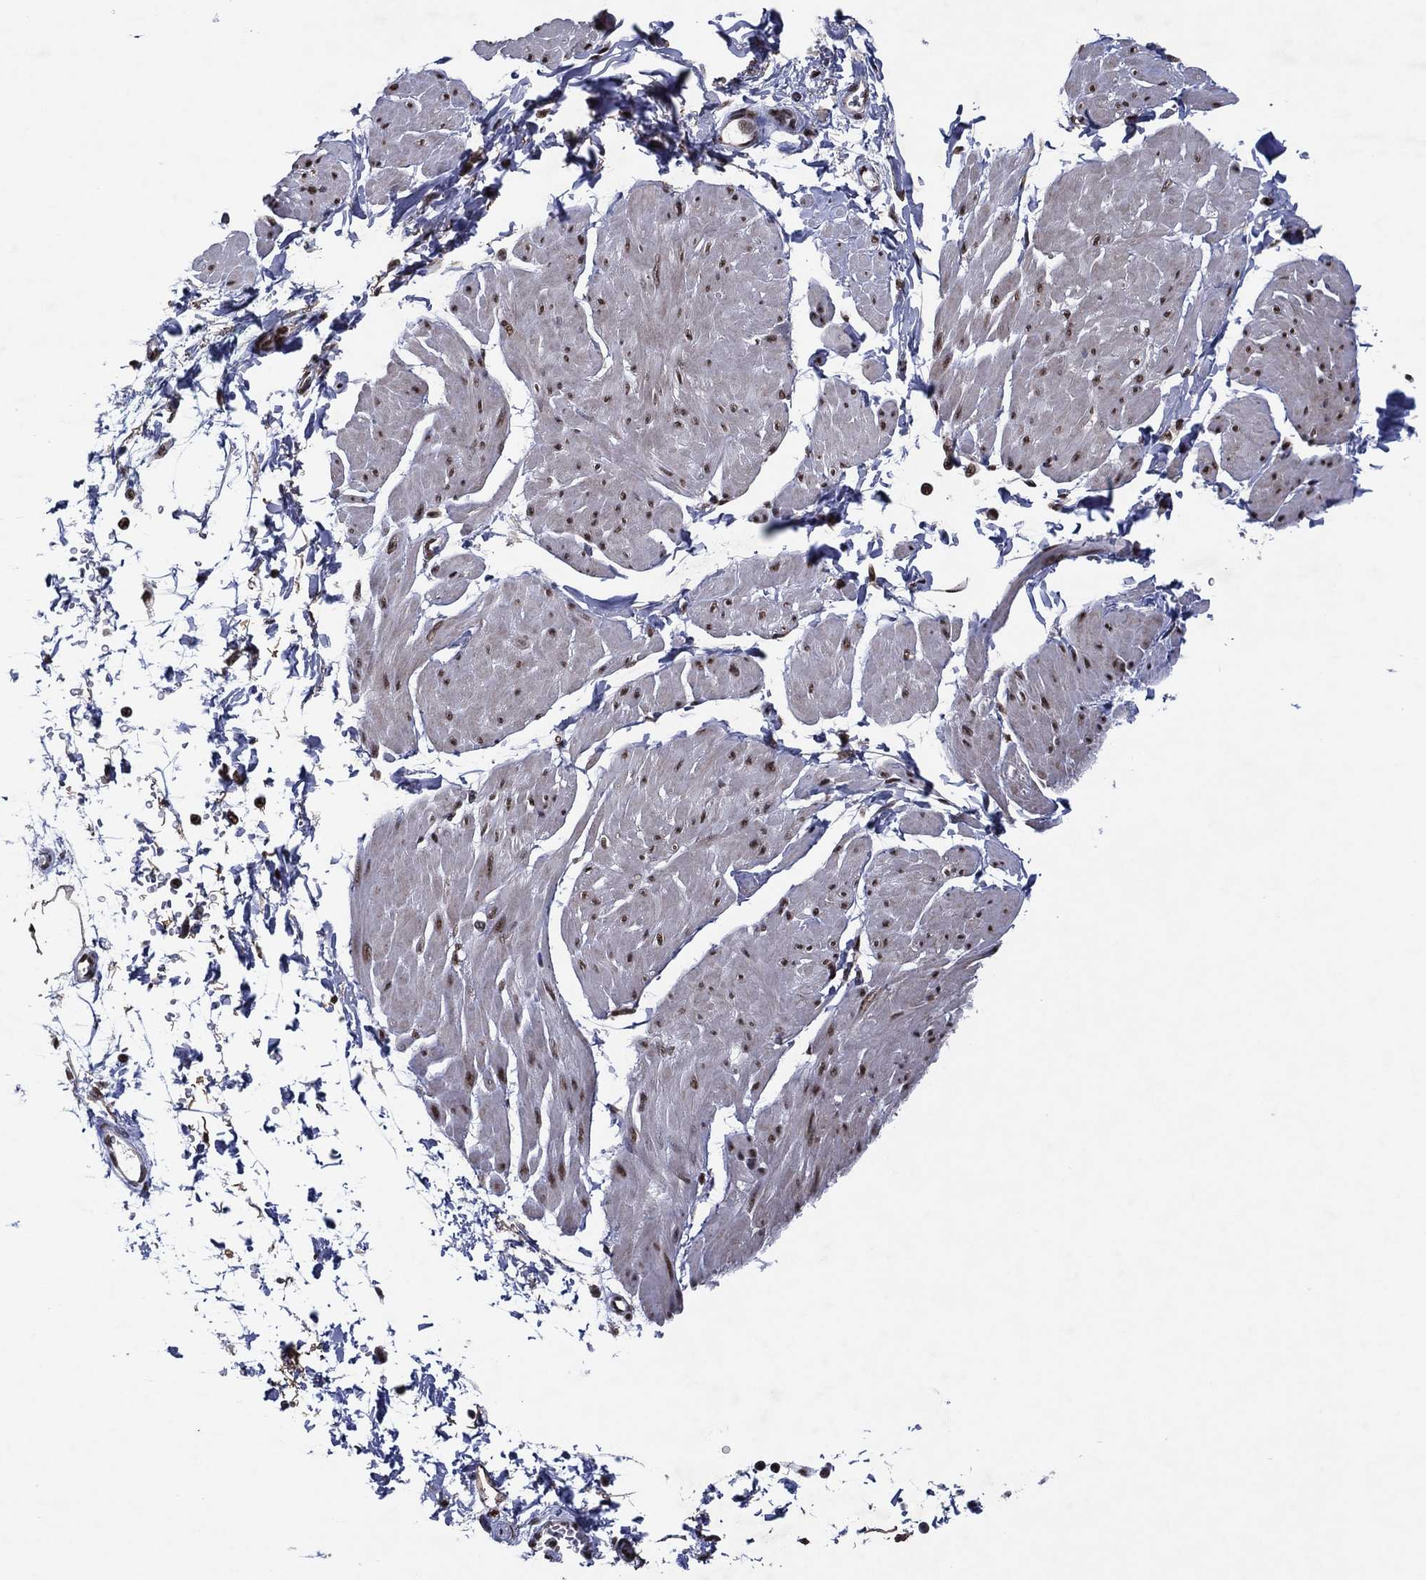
{"staining": {"intensity": "moderate", "quantity": ">75%", "location": "nuclear"}, "tissue": "smooth muscle", "cell_type": "Smooth muscle cells", "image_type": "normal", "snomed": [{"axis": "morphology", "description": "Normal tissue, NOS"}, {"axis": "topography", "description": "Adipose tissue"}, {"axis": "topography", "description": "Smooth muscle"}, {"axis": "topography", "description": "Peripheral nerve tissue"}], "caption": "DAB (3,3'-diaminobenzidine) immunohistochemical staining of normal human smooth muscle displays moderate nuclear protein expression in approximately >75% of smooth muscle cells.", "gene": "ZBTB42", "patient": {"sex": "male", "age": 83}}